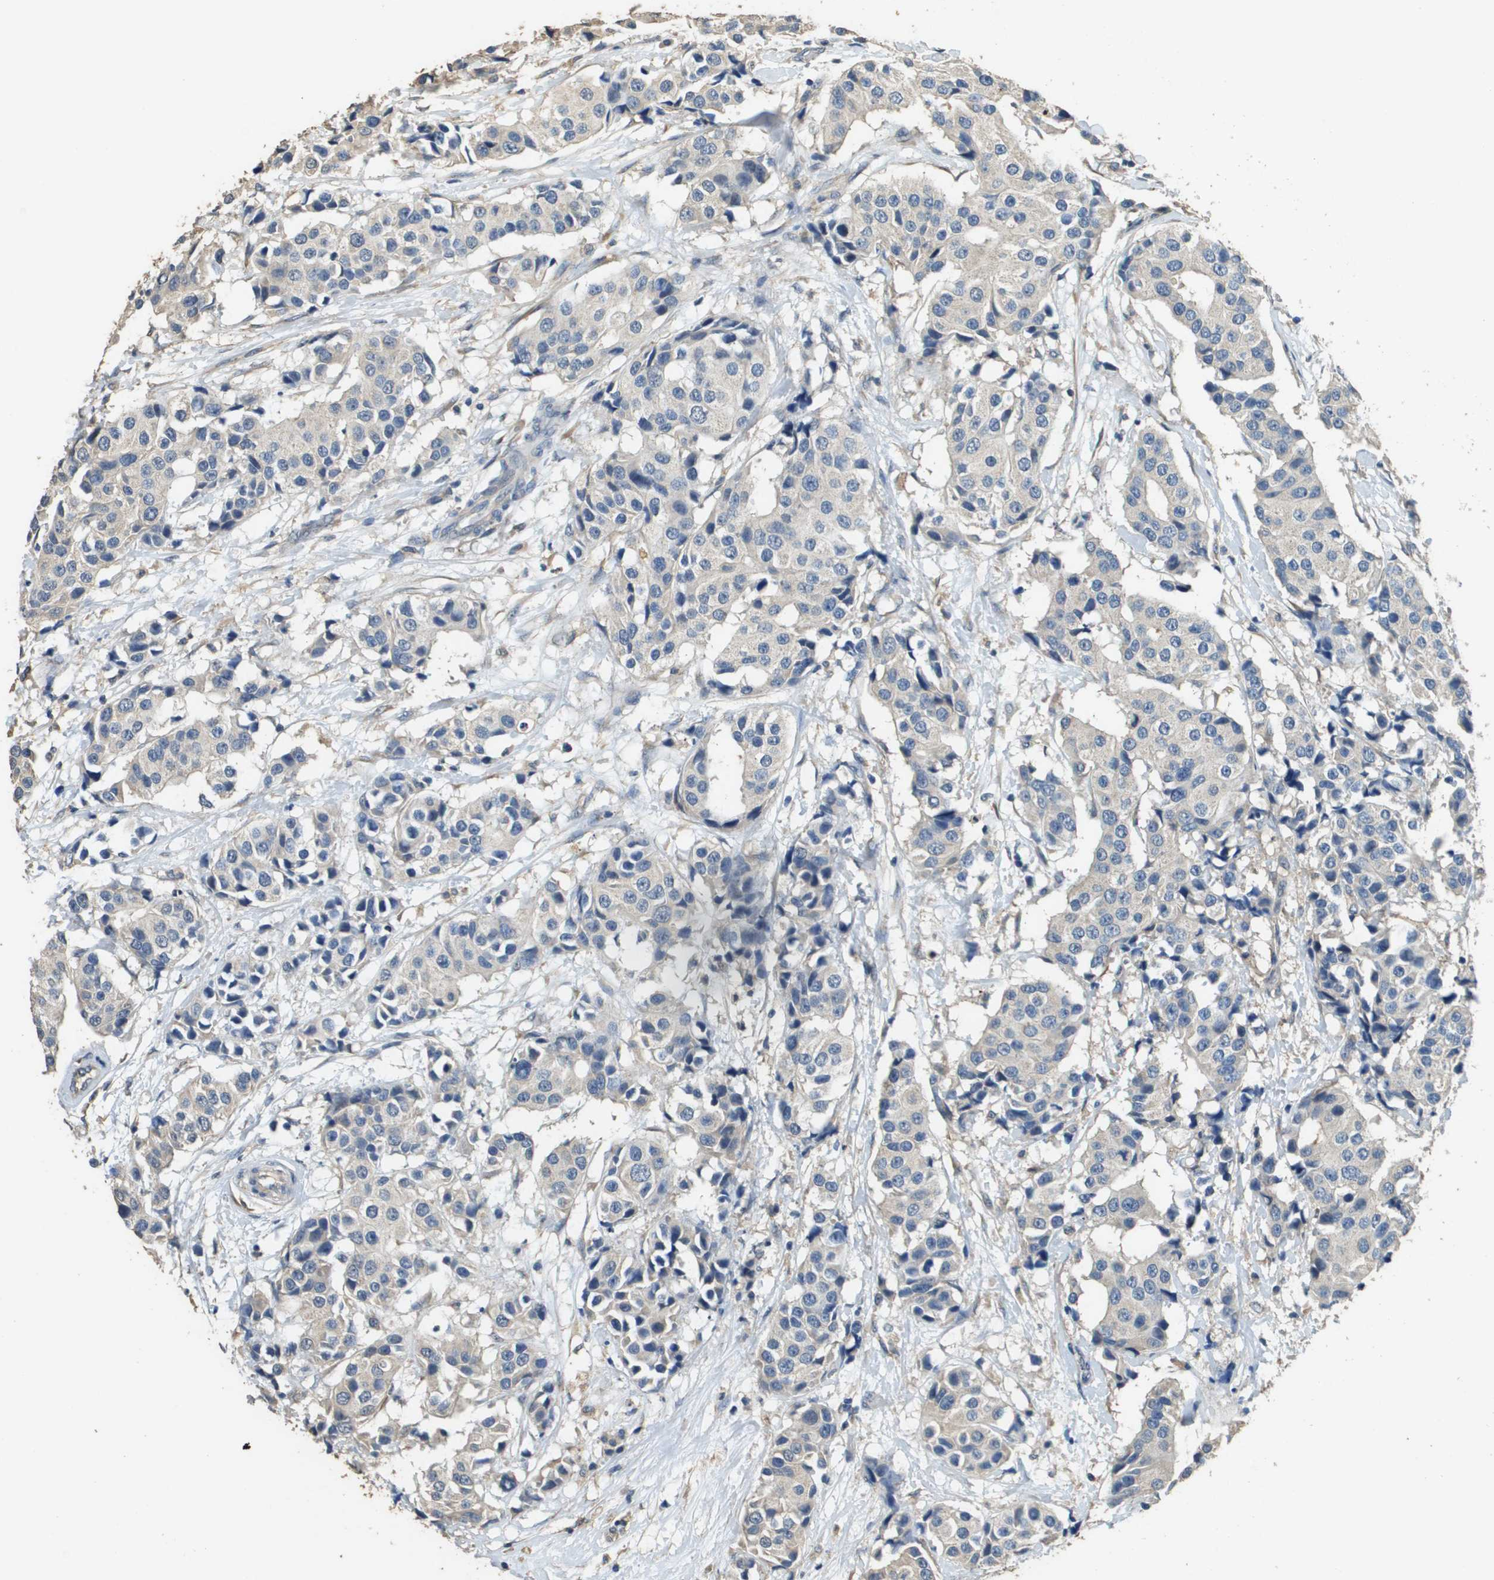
{"staining": {"intensity": "negative", "quantity": "none", "location": "none"}, "tissue": "breast cancer", "cell_type": "Tumor cells", "image_type": "cancer", "snomed": [{"axis": "morphology", "description": "Normal tissue, NOS"}, {"axis": "morphology", "description": "Duct carcinoma"}, {"axis": "topography", "description": "Breast"}], "caption": "A high-resolution histopathology image shows immunohistochemistry (IHC) staining of breast invasive ductal carcinoma, which exhibits no significant positivity in tumor cells.", "gene": "RAB6B", "patient": {"sex": "female", "age": 39}}